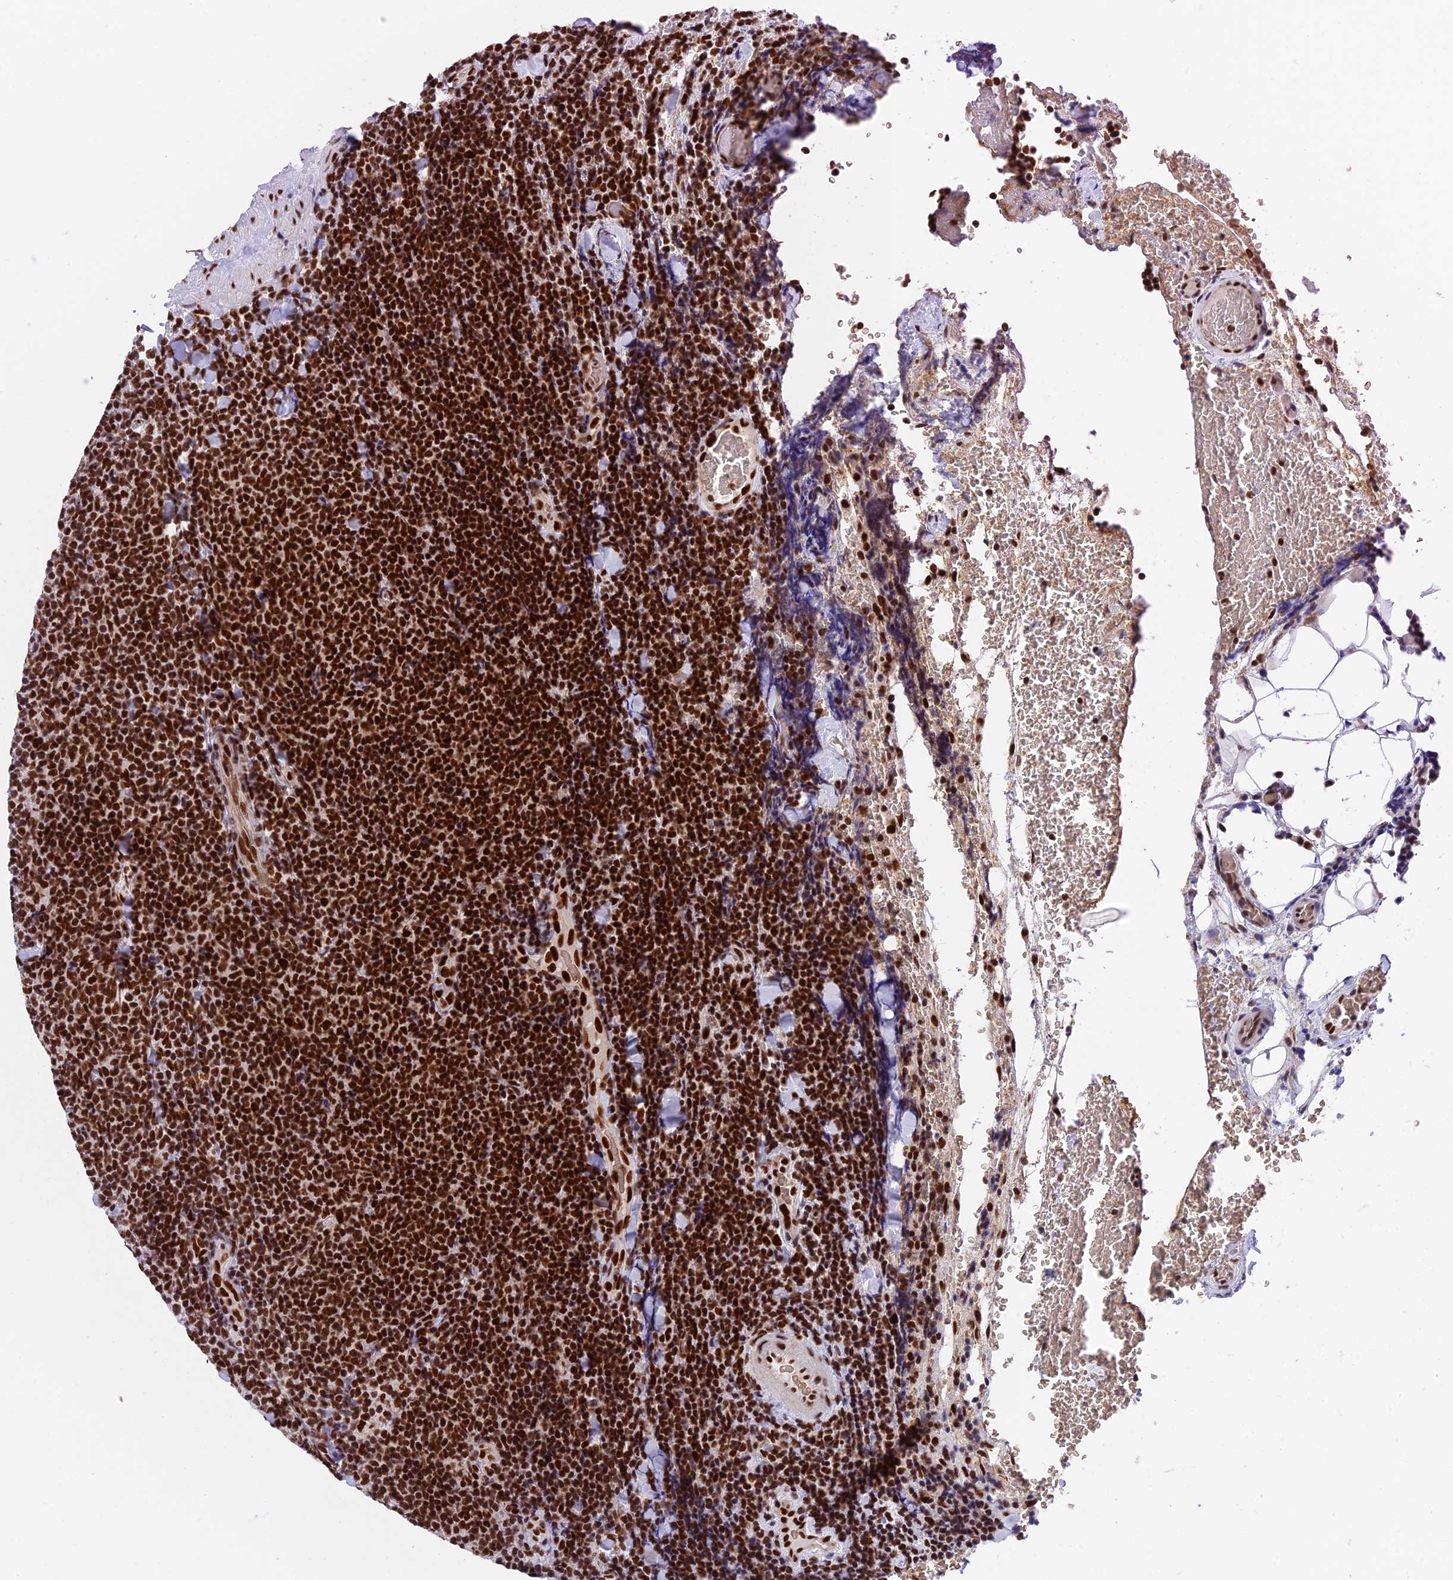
{"staining": {"intensity": "strong", "quantity": ">75%", "location": "nuclear"}, "tissue": "lymphoma", "cell_type": "Tumor cells", "image_type": "cancer", "snomed": [{"axis": "morphology", "description": "Malignant lymphoma, non-Hodgkin's type, Low grade"}, {"axis": "topography", "description": "Lymph node"}], "caption": "The image shows a brown stain indicating the presence of a protein in the nuclear of tumor cells in lymphoma. (DAB (3,3'-diaminobenzidine) IHC with brightfield microscopy, high magnification).", "gene": "EEF1AKMT3", "patient": {"sex": "male", "age": 66}}